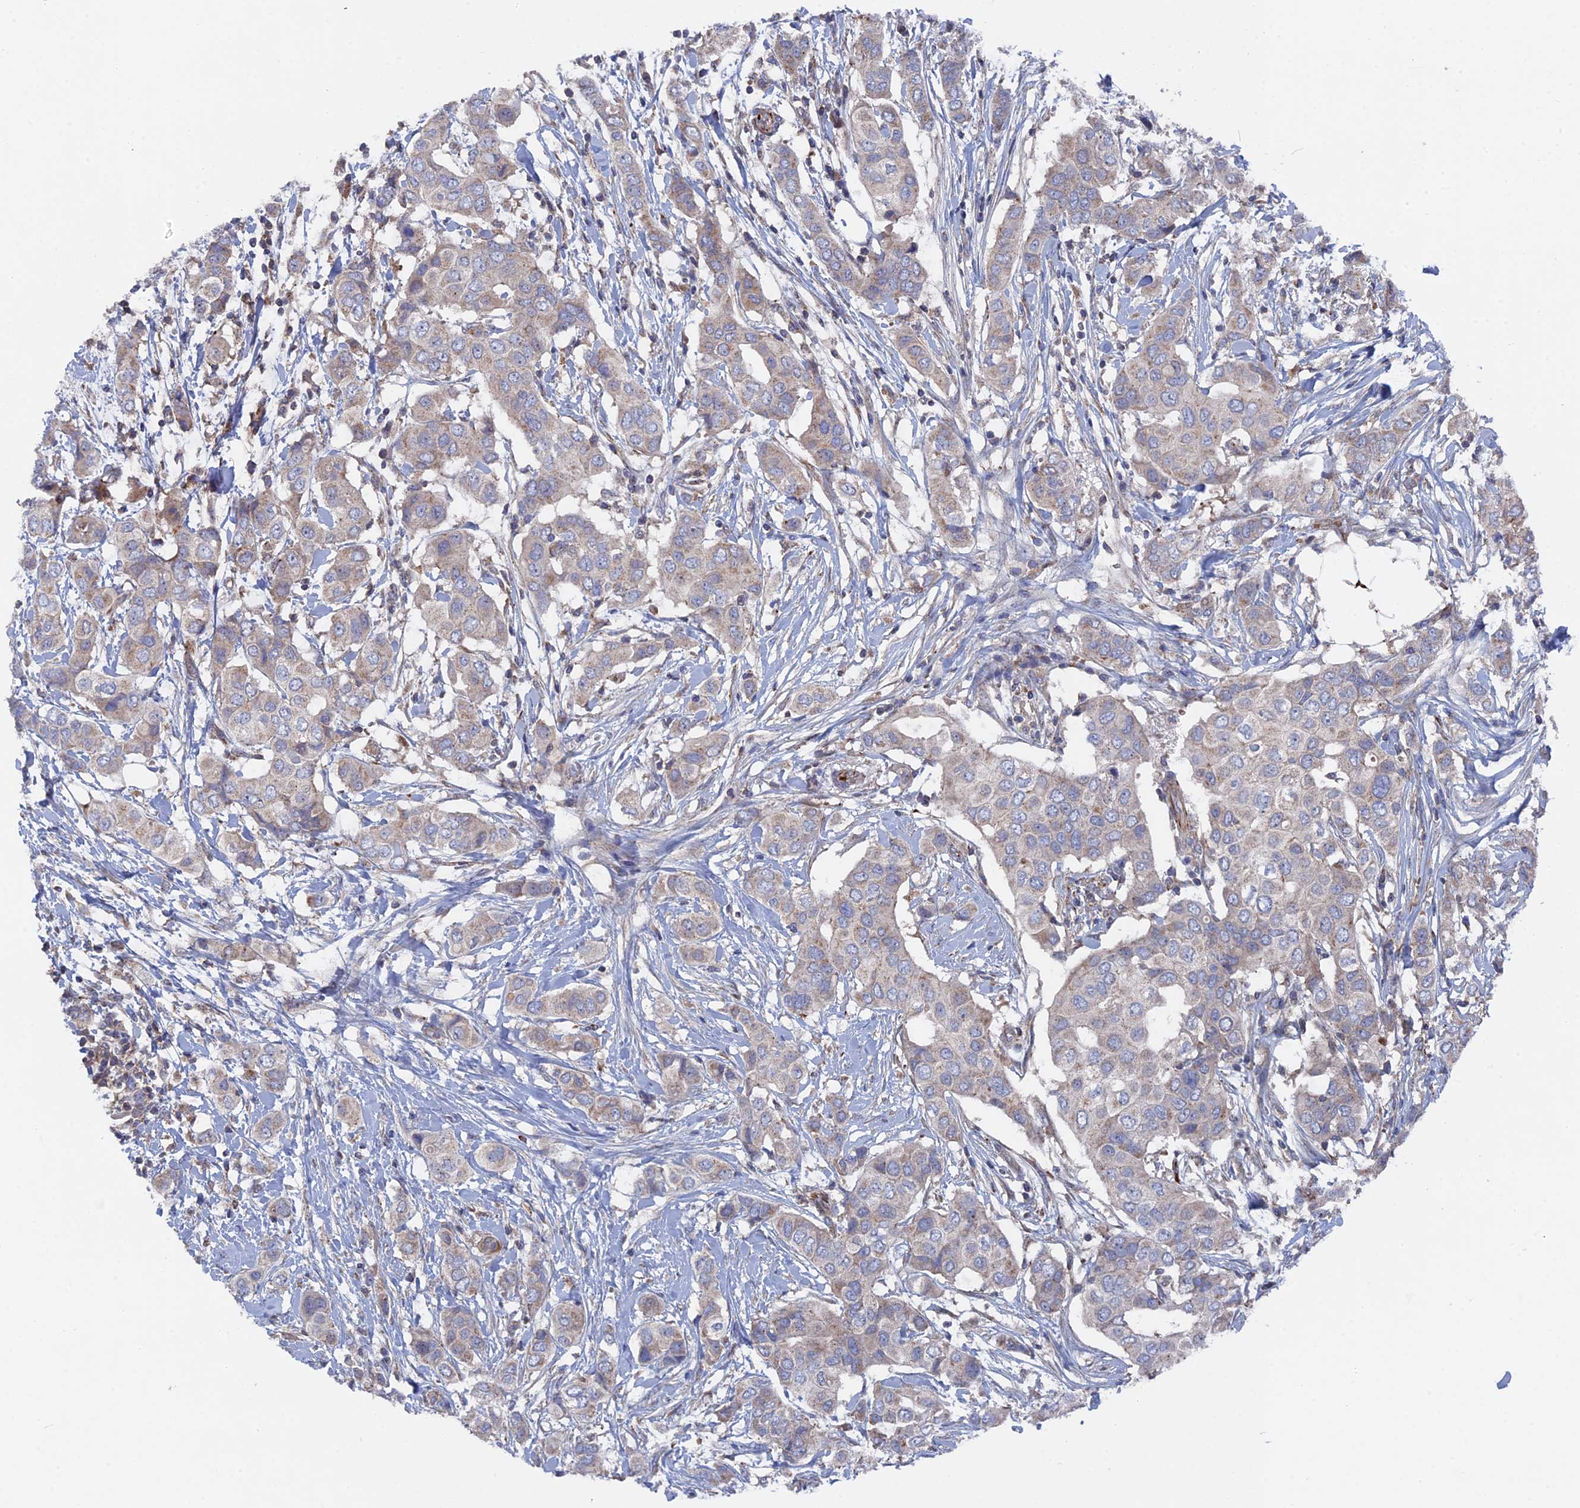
{"staining": {"intensity": "weak", "quantity": "<25%", "location": "cytoplasmic/membranous"}, "tissue": "breast cancer", "cell_type": "Tumor cells", "image_type": "cancer", "snomed": [{"axis": "morphology", "description": "Lobular carcinoma"}, {"axis": "topography", "description": "Breast"}], "caption": "DAB (3,3'-diaminobenzidine) immunohistochemical staining of human breast cancer demonstrates no significant staining in tumor cells. Nuclei are stained in blue.", "gene": "SMG9", "patient": {"sex": "female", "age": 51}}